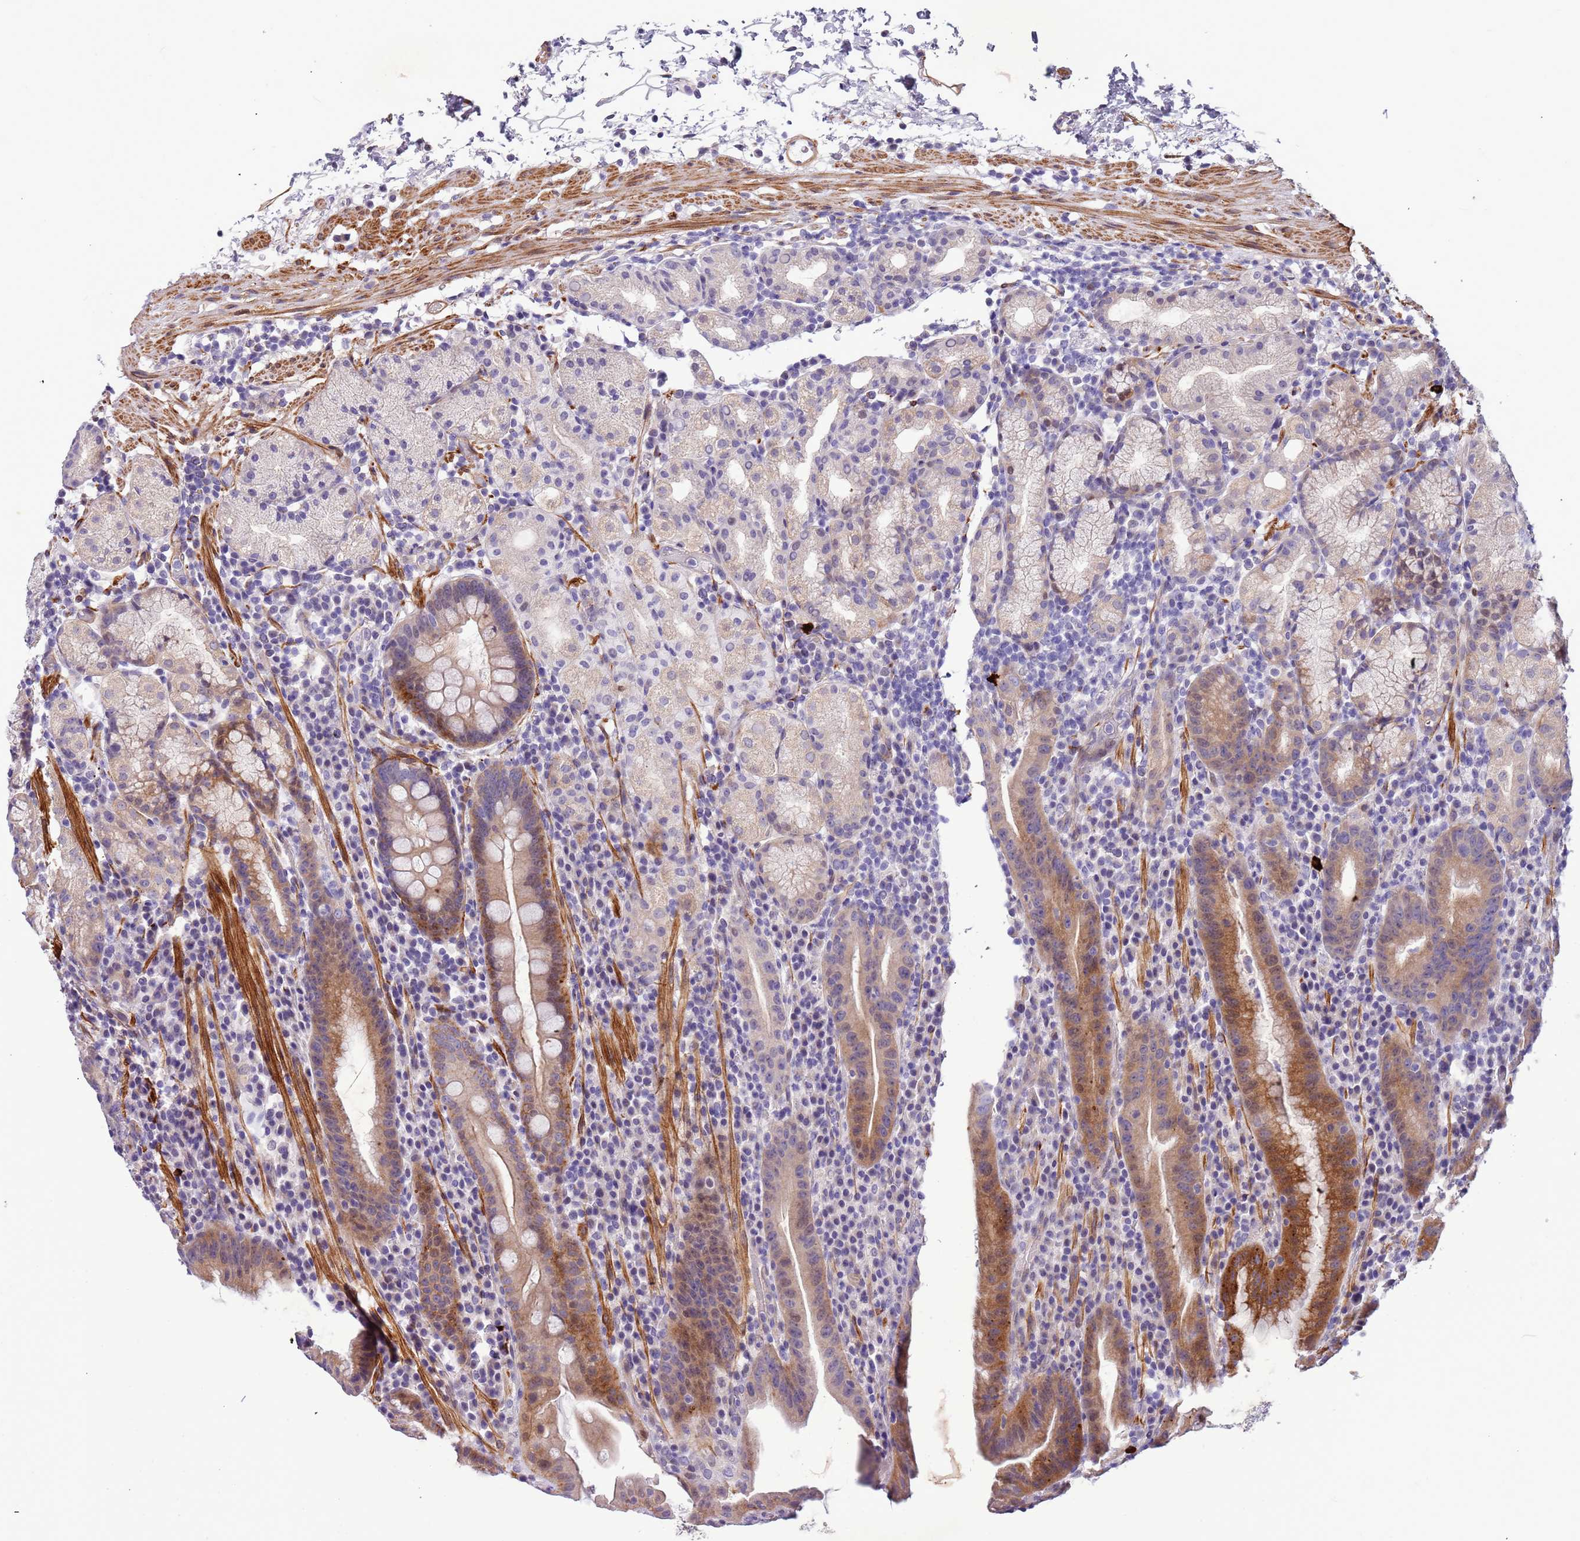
{"staining": {"intensity": "strong", "quantity": "25%-75%", "location": "cytoplasmic/membranous"}, "tissue": "stomach", "cell_type": "Glandular cells", "image_type": "normal", "snomed": [{"axis": "morphology", "description": "Normal tissue, NOS"}, {"axis": "morphology", "description": "Inflammation, NOS"}, {"axis": "topography", "description": "Stomach"}], "caption": "A brown stain highlights strong cytoplasmic/membranous expression of a protein in glandular cells of benign stomach. Nuclei are stained in blue.", "gene": "PLEKHH1", "patient": {"sex": "male", "age": 79}}